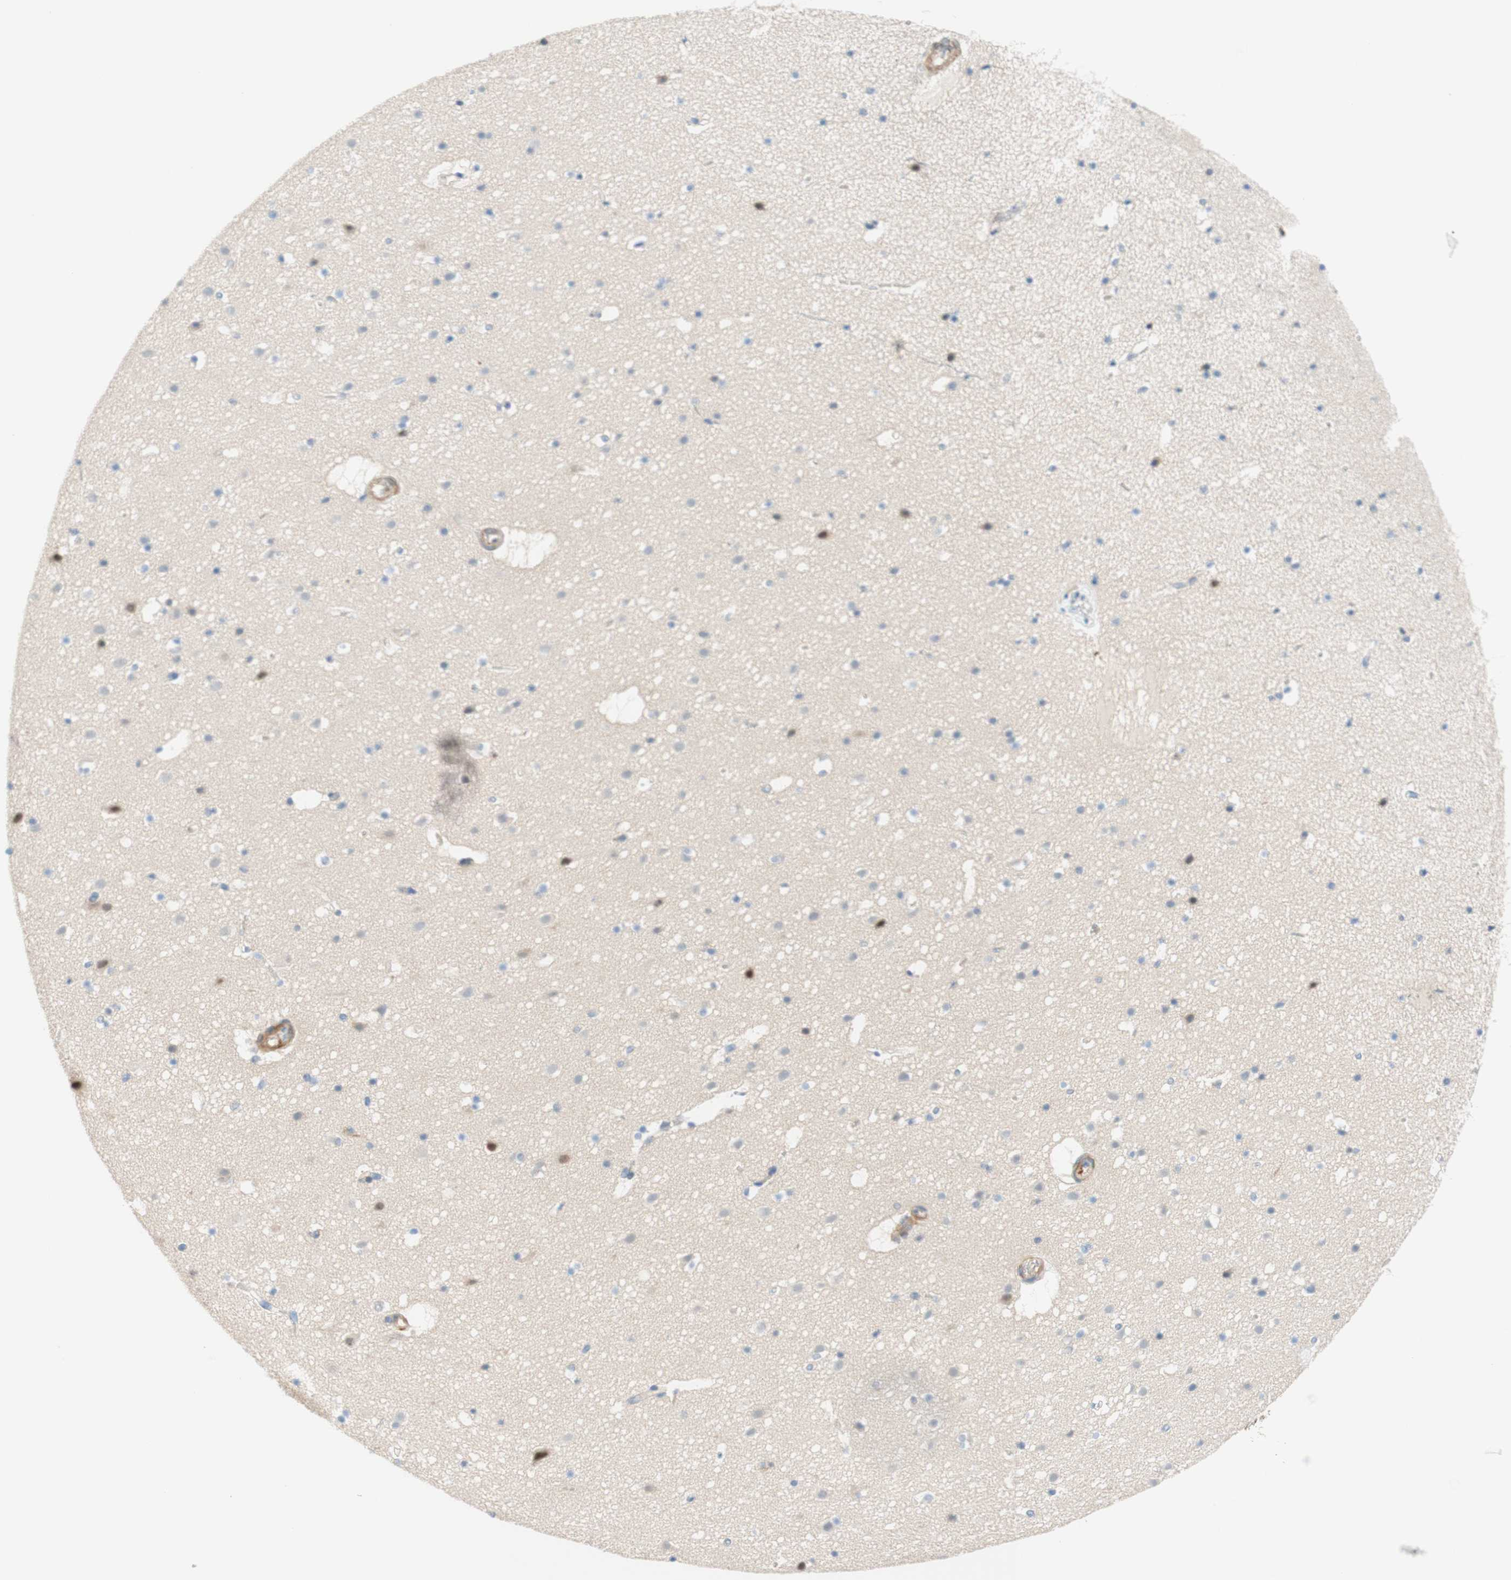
{"staining": {"intensity": "weak", "quantity": ">75%", "location": "cytoplasmic/membranous"}, "tissue": "cerebral cortex", "cell_type": "Endothelial cells", "image_type": "normal", "snomed": [{"axis": "morphology", "description": "Normal tissue, NOS"}, {"axis": "topography", "description": "Cerebral cortex"}], "caption": "Brown immunohistochemical staining in benign cerebral cortex reveals weak cytoplasmic/membranous positivity in approximately >75% of endothelial cells. (IHC, brightfield microscopy, high magnification).", "gene": "ENTREP2", "patient": {"sex": "male", "age": 45}}